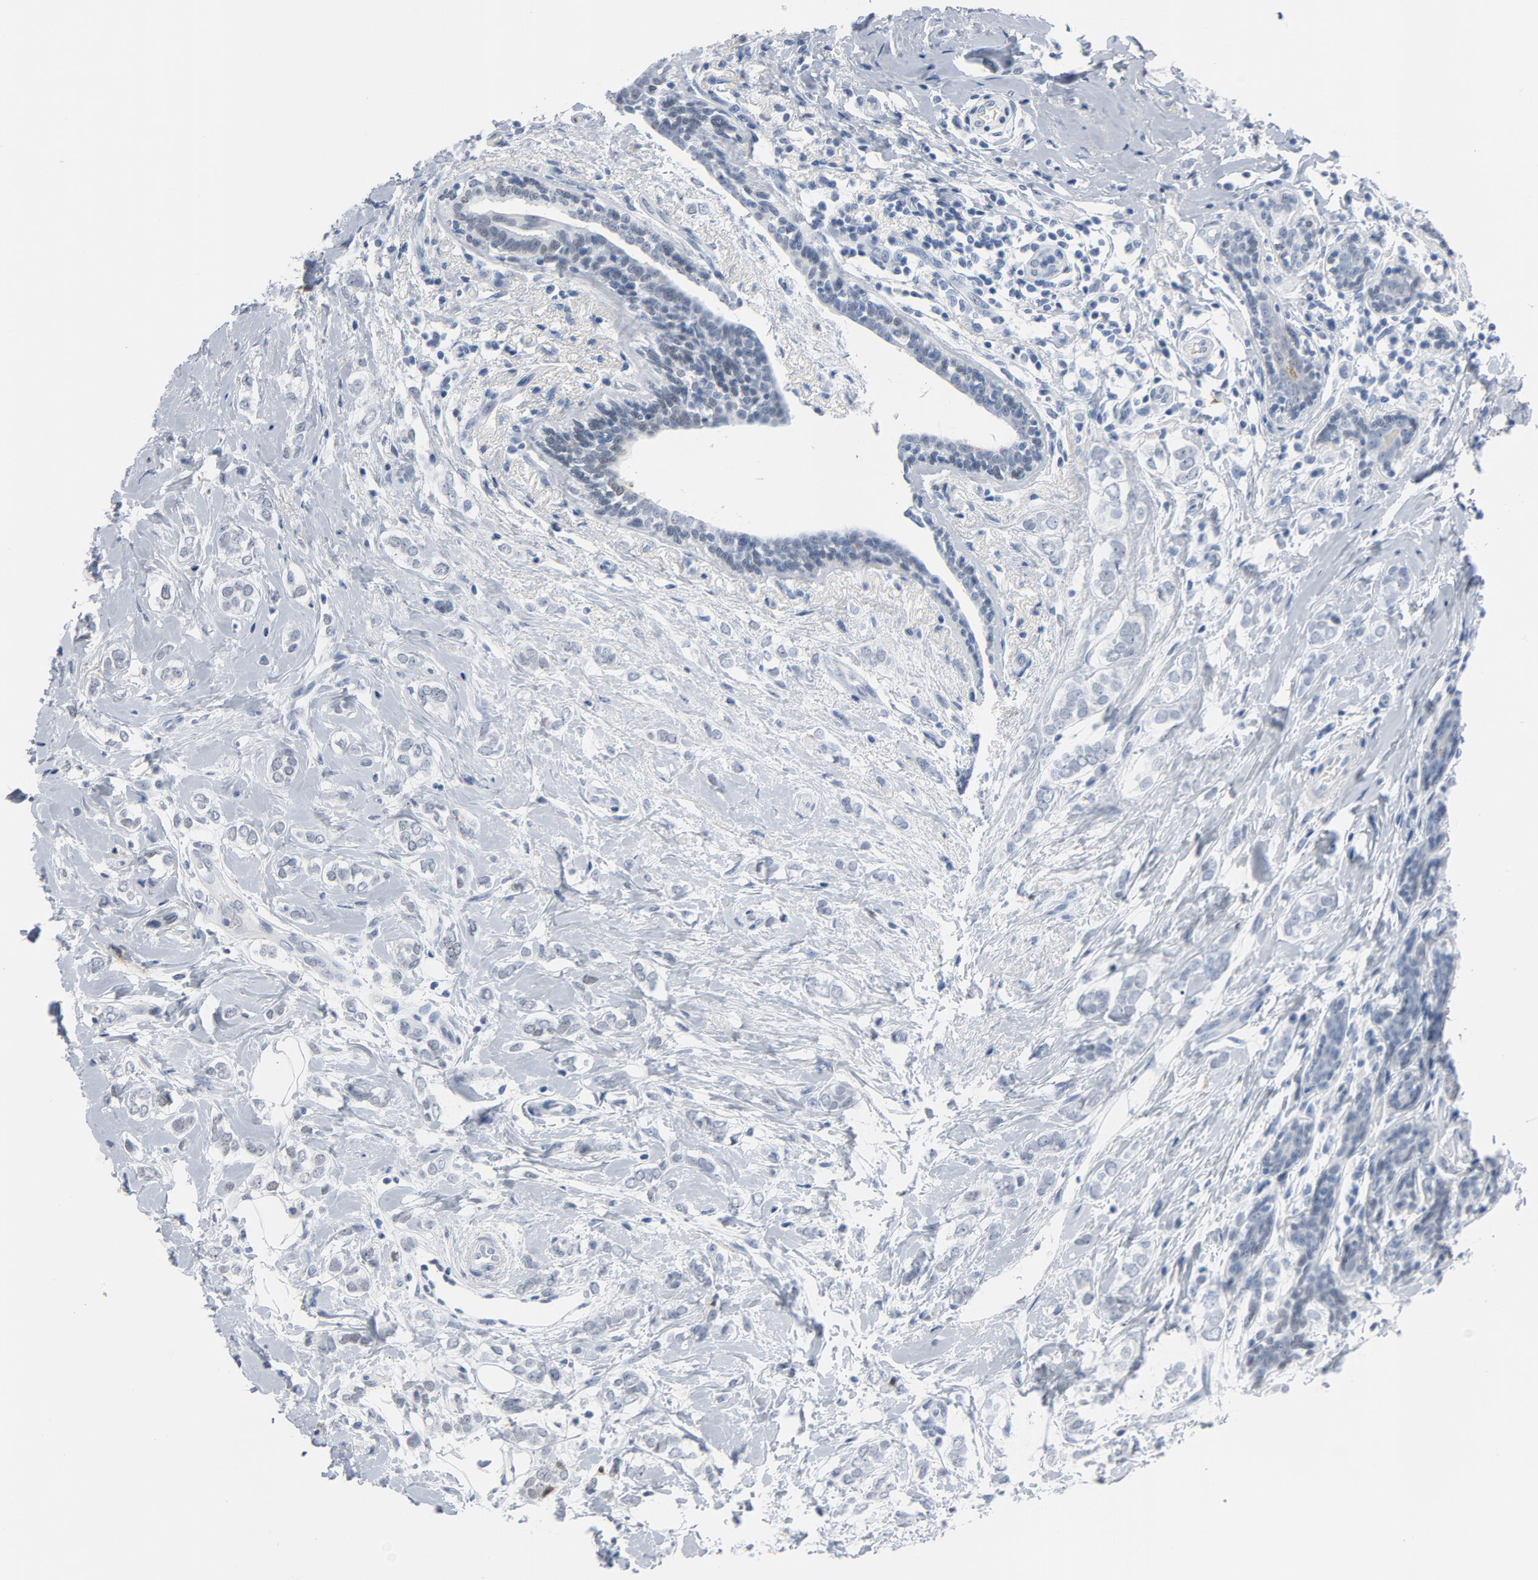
{"staining": {"intensity": "negative", "quantity": "none", "location": "none"}, "tissue": "breast cancer", "cell_type": "Tumor cells", "image_type": "cancer", "snomed": [{"axis": "morphology", "description": "Normal tissue, NOS"}, {"axis": "morphology", "description": "Lobular carcinoma"}, {"axis": "topography", "description": "Breast"}], "caption": "Photomicrograph shows no significant protein positivity in tumor cells of breast cancer. (Stains: DAB (3,3'-diaminobenzidine) IHC with hematoxylin counter stain, Microscopy: brightfield microscopy at high magnification).", "gene": "FOXP1", "patient": {"sex": "female", "age": 47}}